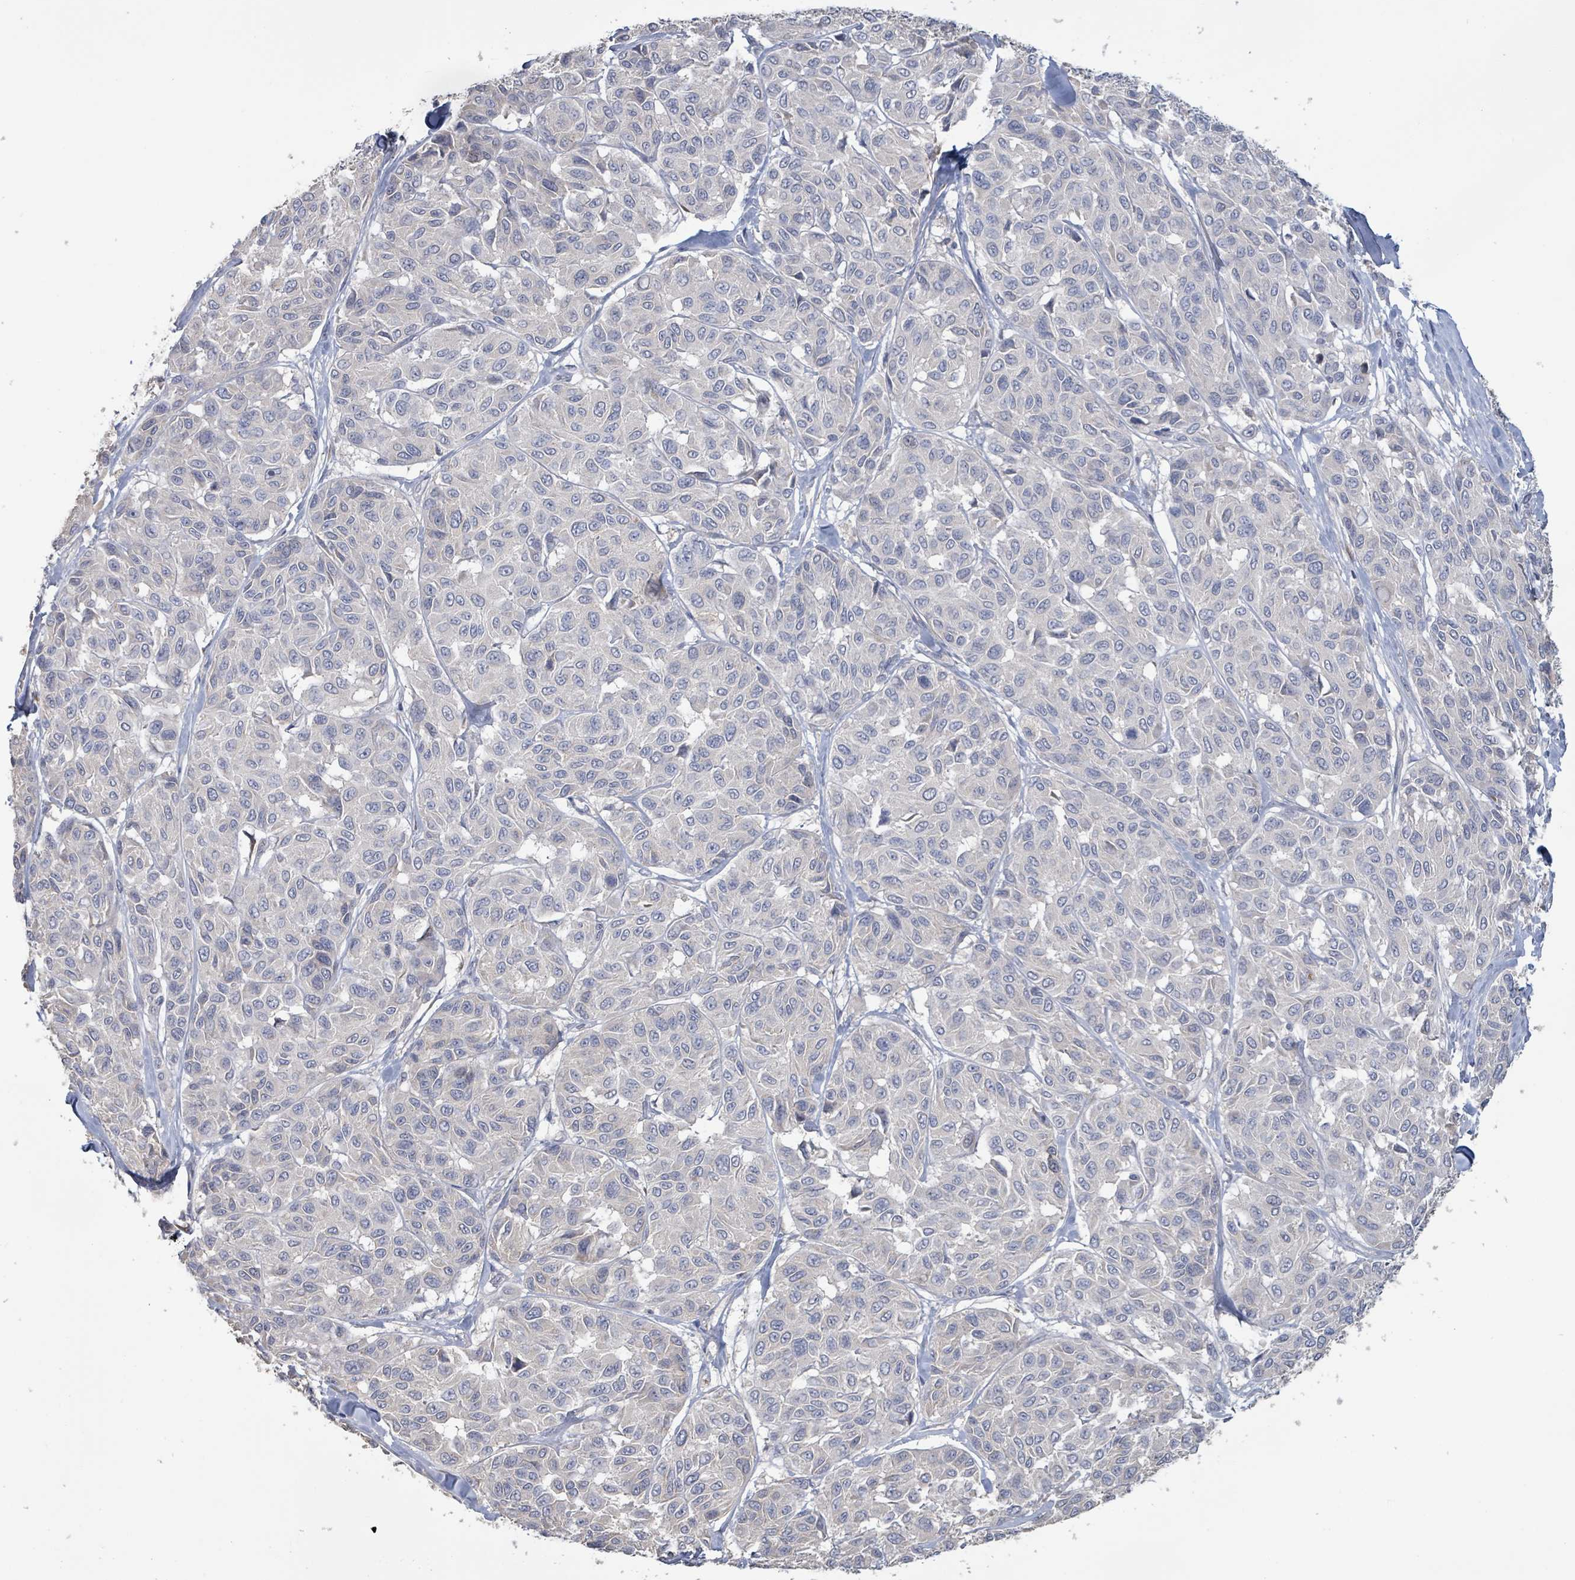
{"staining": {"intensity": "negative", "quantity": "none", "location": "none"}, "tissue": "melanoma", "cell_type": "Tumor cells", "image_type": "cancer", "snomed": [{"axis": "morphology", "description": "Malignant melanoma, NOS"}, {"axis": "topography", "description": "Skin"}], "caption": "Protein analysis of melanoma exhibits no significant positivity in tumor cells.", "gene": "KCNS2", "patient": {"sex": "female", "age": 66}}